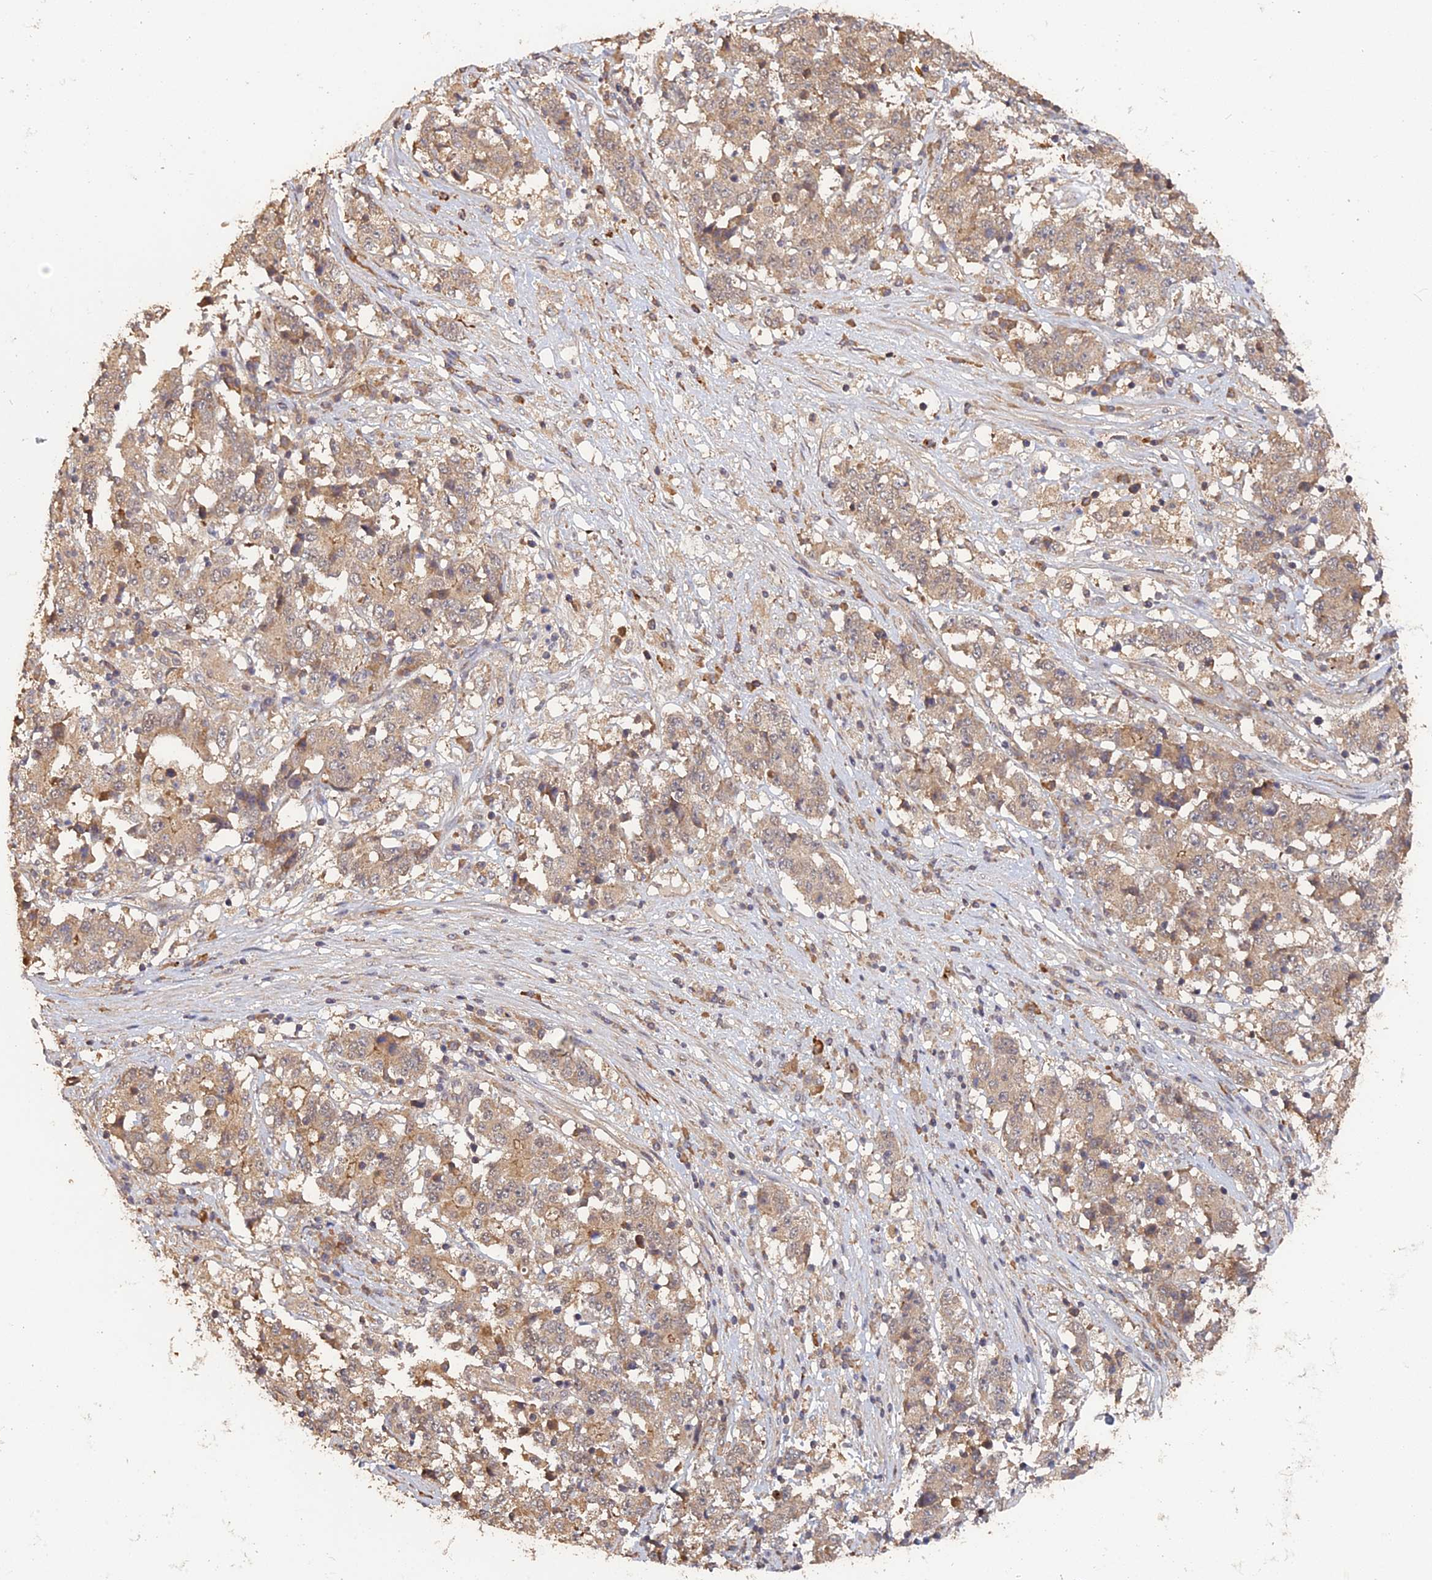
{"staining": {"intensity": "weak", "quantity": "25%-75%", "location": "cytoplasmic/membranous"}, "tissue": "stomach cancer", "cell_type": "Tumor cells", "image_type": "cancer", "snomed": [{"axis": "morphology", "description": "Adenocarcinoma, NOS"}, {"axis": "topography", "description": "Stomach"}], "caption": "DAB (3,3'-diaminobenzidine) immunohistochemical staining of human adenocarcinoma (stomach) exhibits weak cytoplasmic/membranous protein expression in approximately 25%-75% of tumor cells. (brown staining indicates protein expression, while blue staining denotes nuclei).", "gene": "ARHGAP40", "patient": {"sex": "male", "age": 59}}